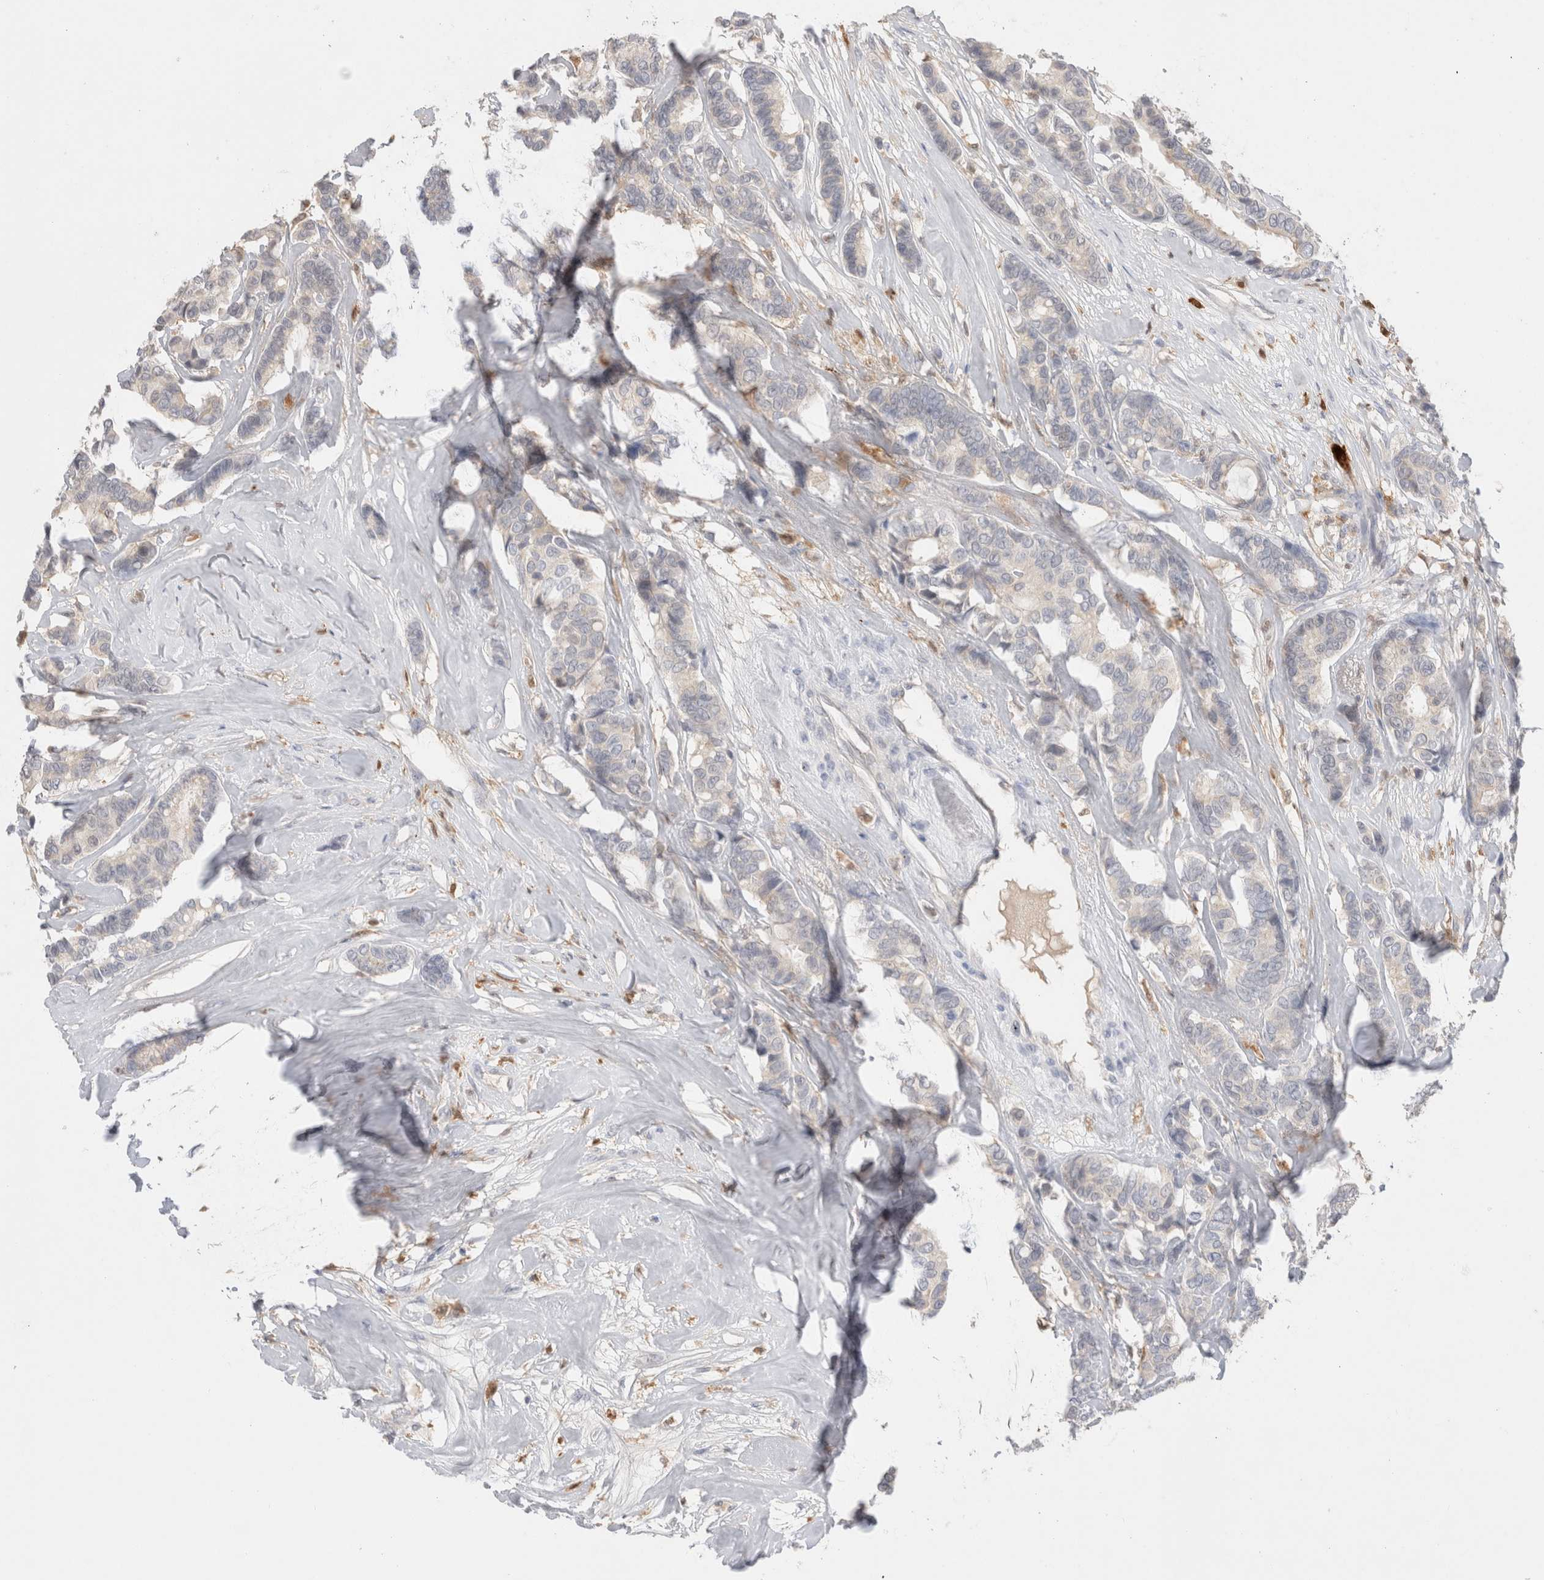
{"staining": {"intensity": "negative", "quantity": "none", "location": "none"}, "tissue": "breast cancer", "cell_type": "Tumor cells", "image_type": "cancer", "snomed": [{"axis": "morphology", "description": "Duct carcinoma"}, {"axis": "topography", "description": "Breast"}], "caption": "The image displays no significant expression in tumor cells of breast invasive ductal carcinoma.", "gene": "HPGDS", "patient": {"sex": "female", "age": 87}}